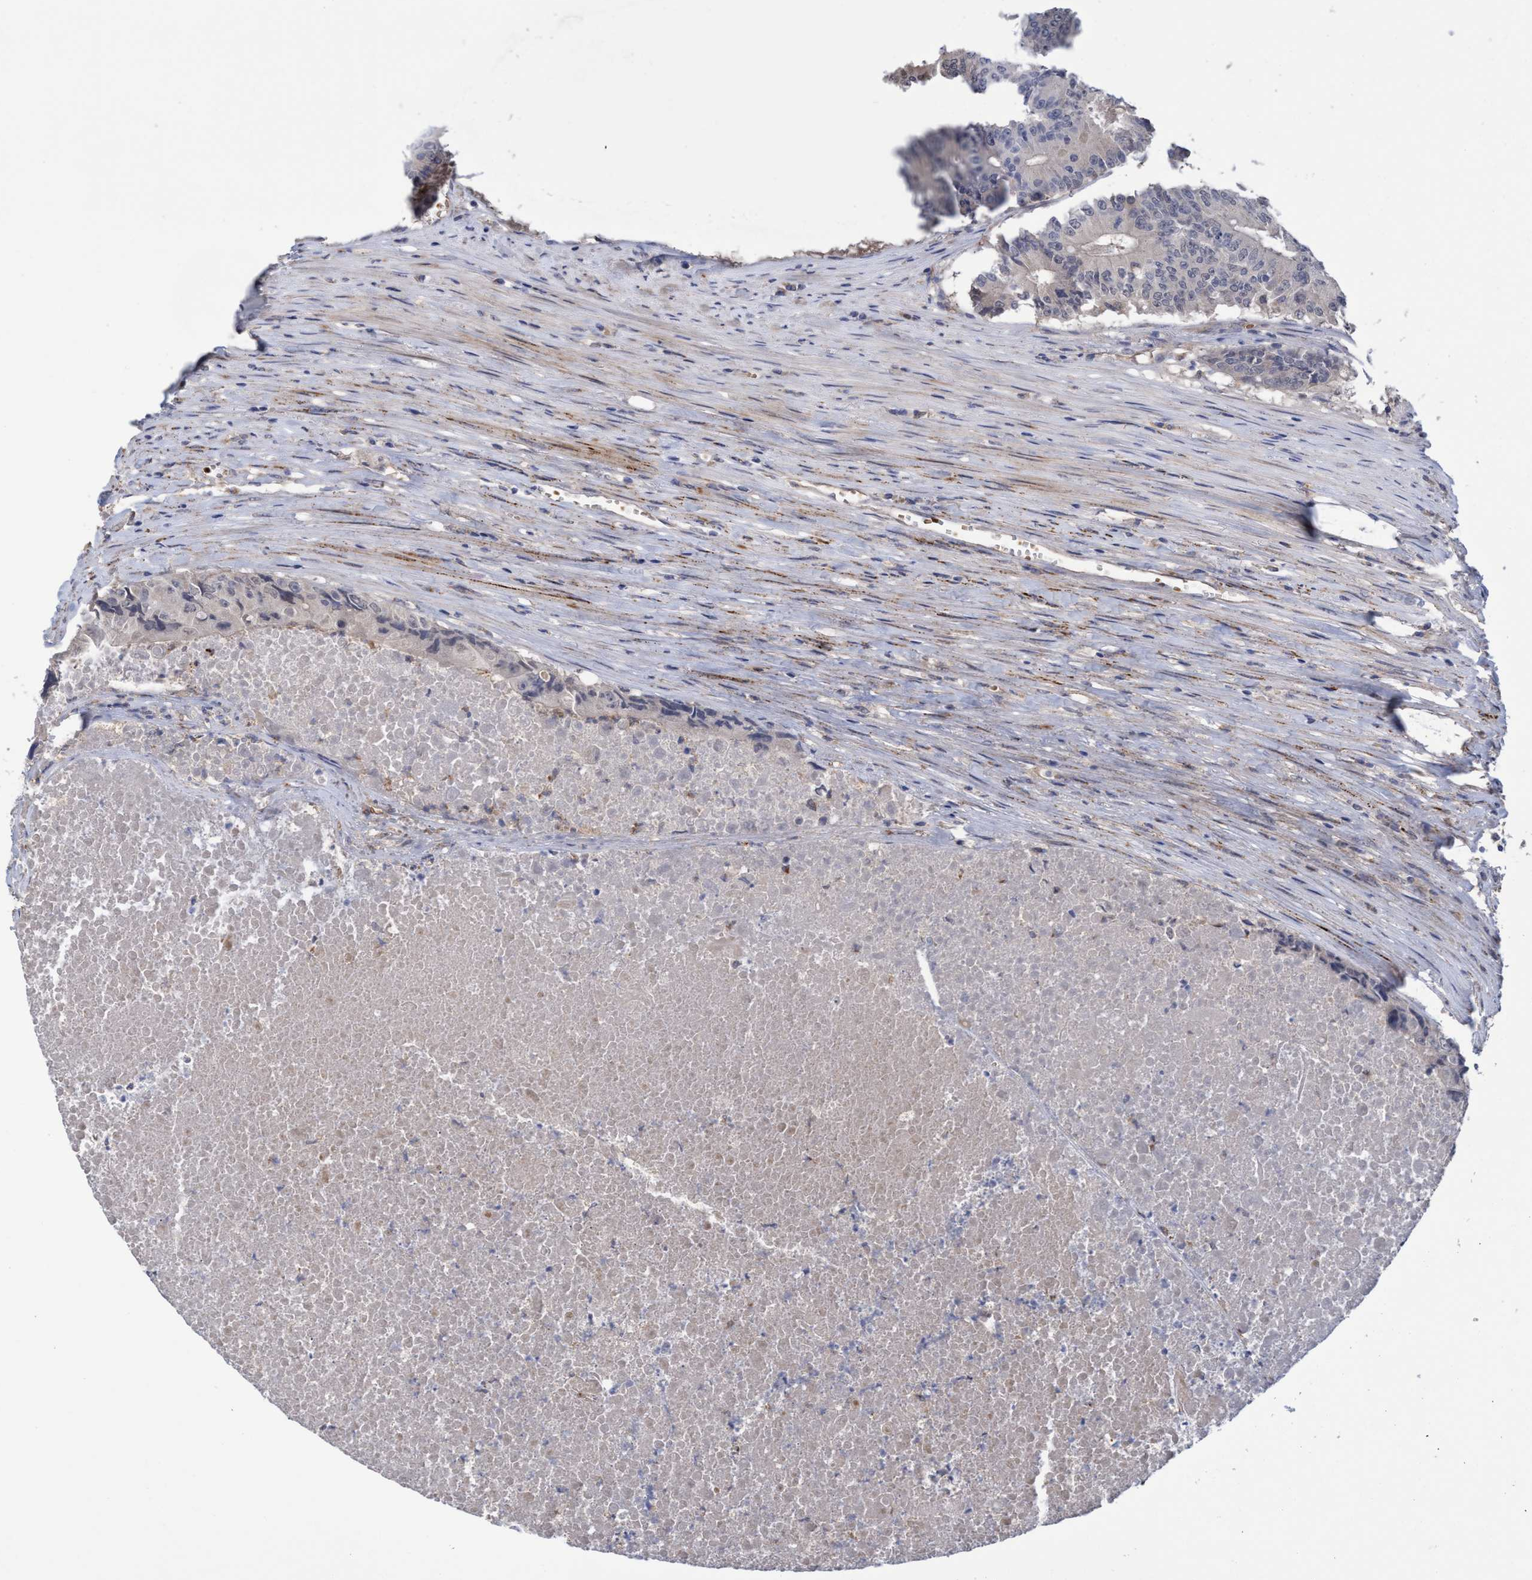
{"staining": {"intensity": "negative", "quantity": "none", "location": "none"}, "tissue": "colorectal cancer", "cell_type": "Tumor cells", "image_type": "cancer", "snomed": [{"axis": "morphology", "description": "Adenocarcinoma, NOS"}, {"axis": "topography", "description": "Colon"}], "caption": "This is an immunohistochemistry photomicrograph of colorectal cancer (adenocarcinoma). There is no positivity in tumor cells.", "gene": "SEMA4D", "patient": {"sex": "male", "age": 87}}